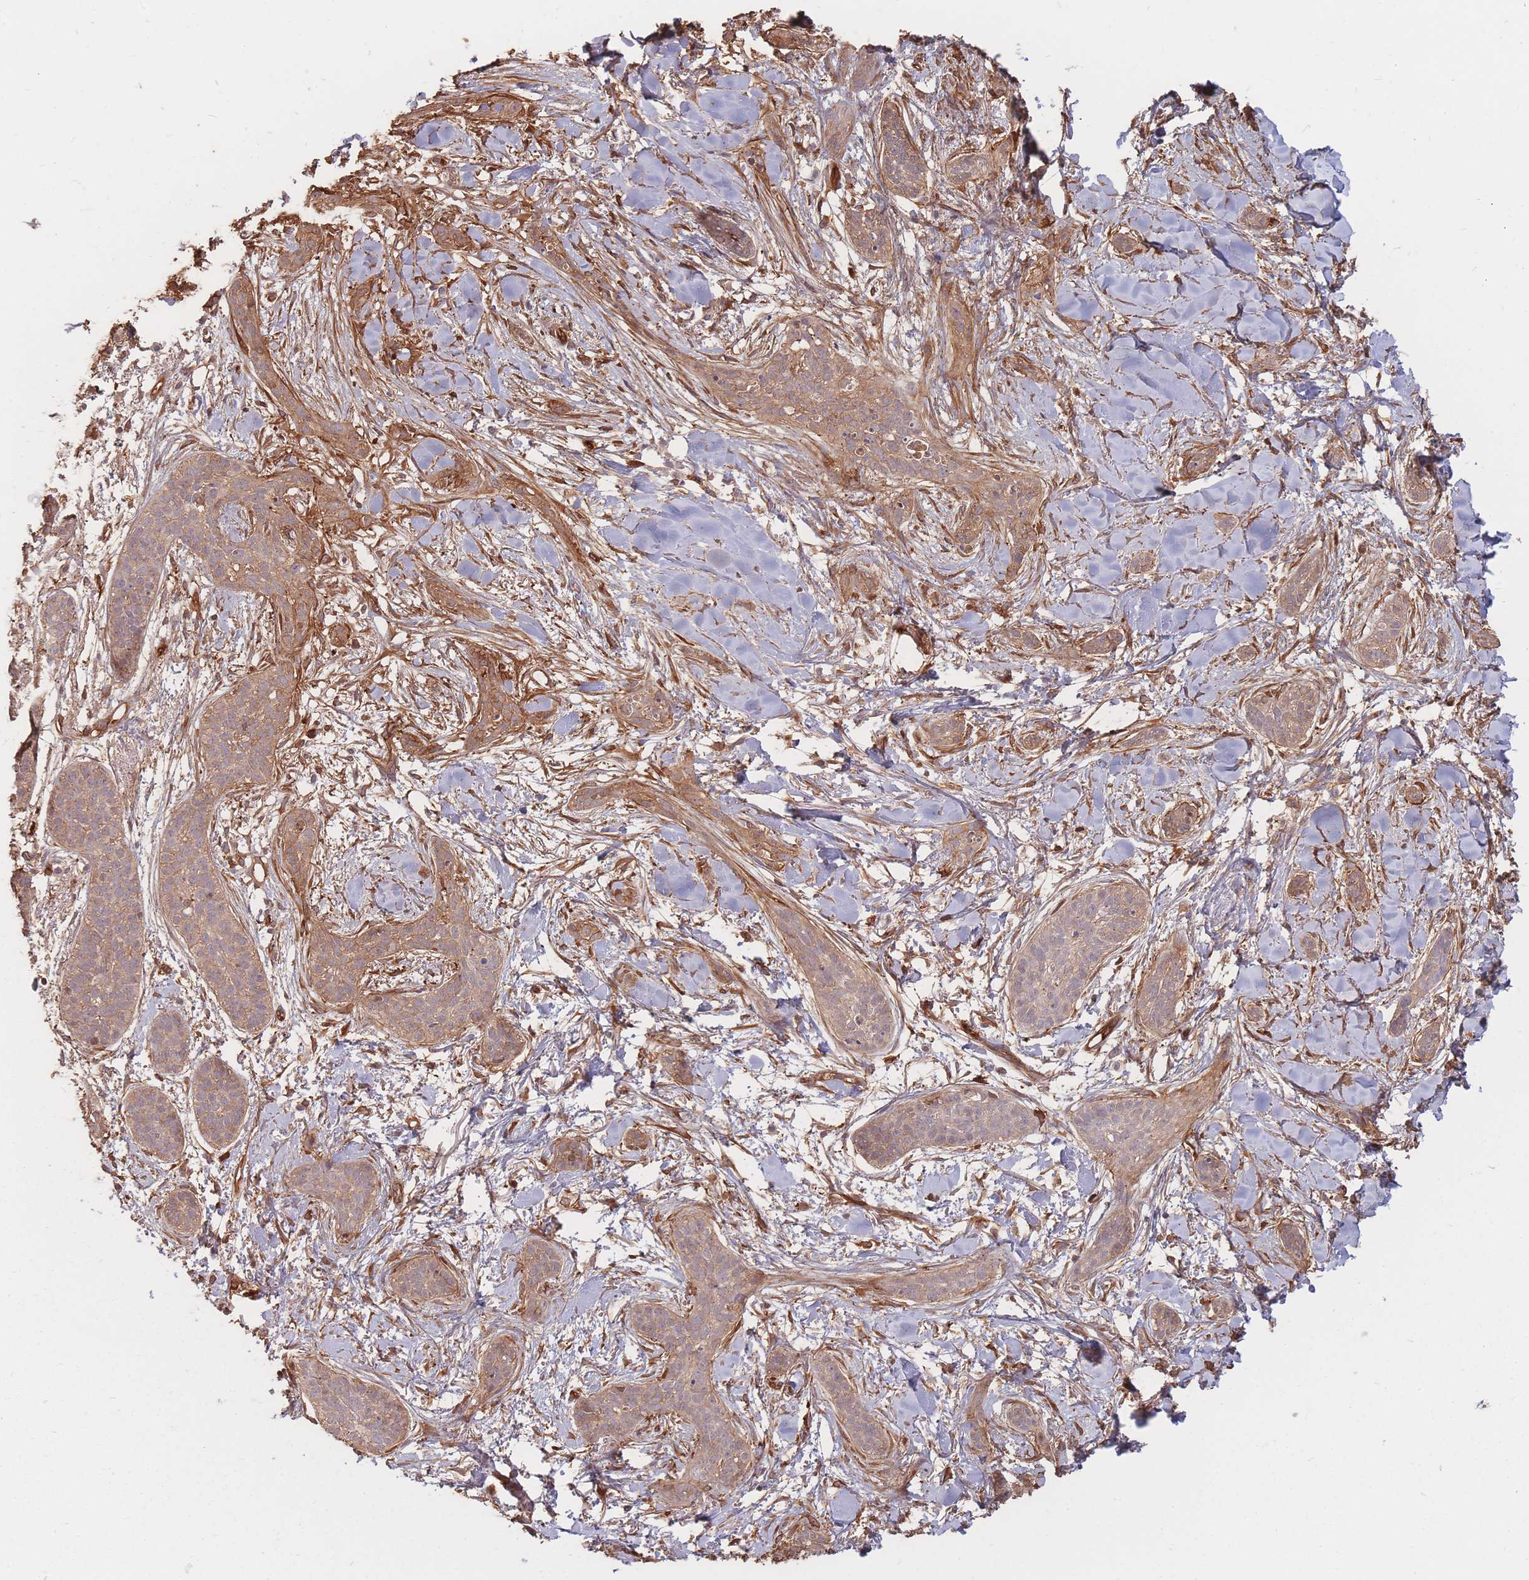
{"staining": {"intensity": "moderate", "quantity": ">75%", "location": "cytoplasmic/membranous"}, "tissue": "skin cancer", "cell_type": "Tumor cells", "image_type": "cancer", "snomed": [{"axis": "morphology", "description": "Basal cell carcinoma"}, {"axis": "topography", "description": "Skin"}], "caption": "An immunohistochemistry (IHC) photomicrograph of neoplastic tissue is shown. Protein staining in brown labels moderate cytoplasmic/membranous positivity in basal cell carcinoma (skin) within tumor cells.", "gene": "PLS3", "patient": {"sex": "male", "age": 52}}